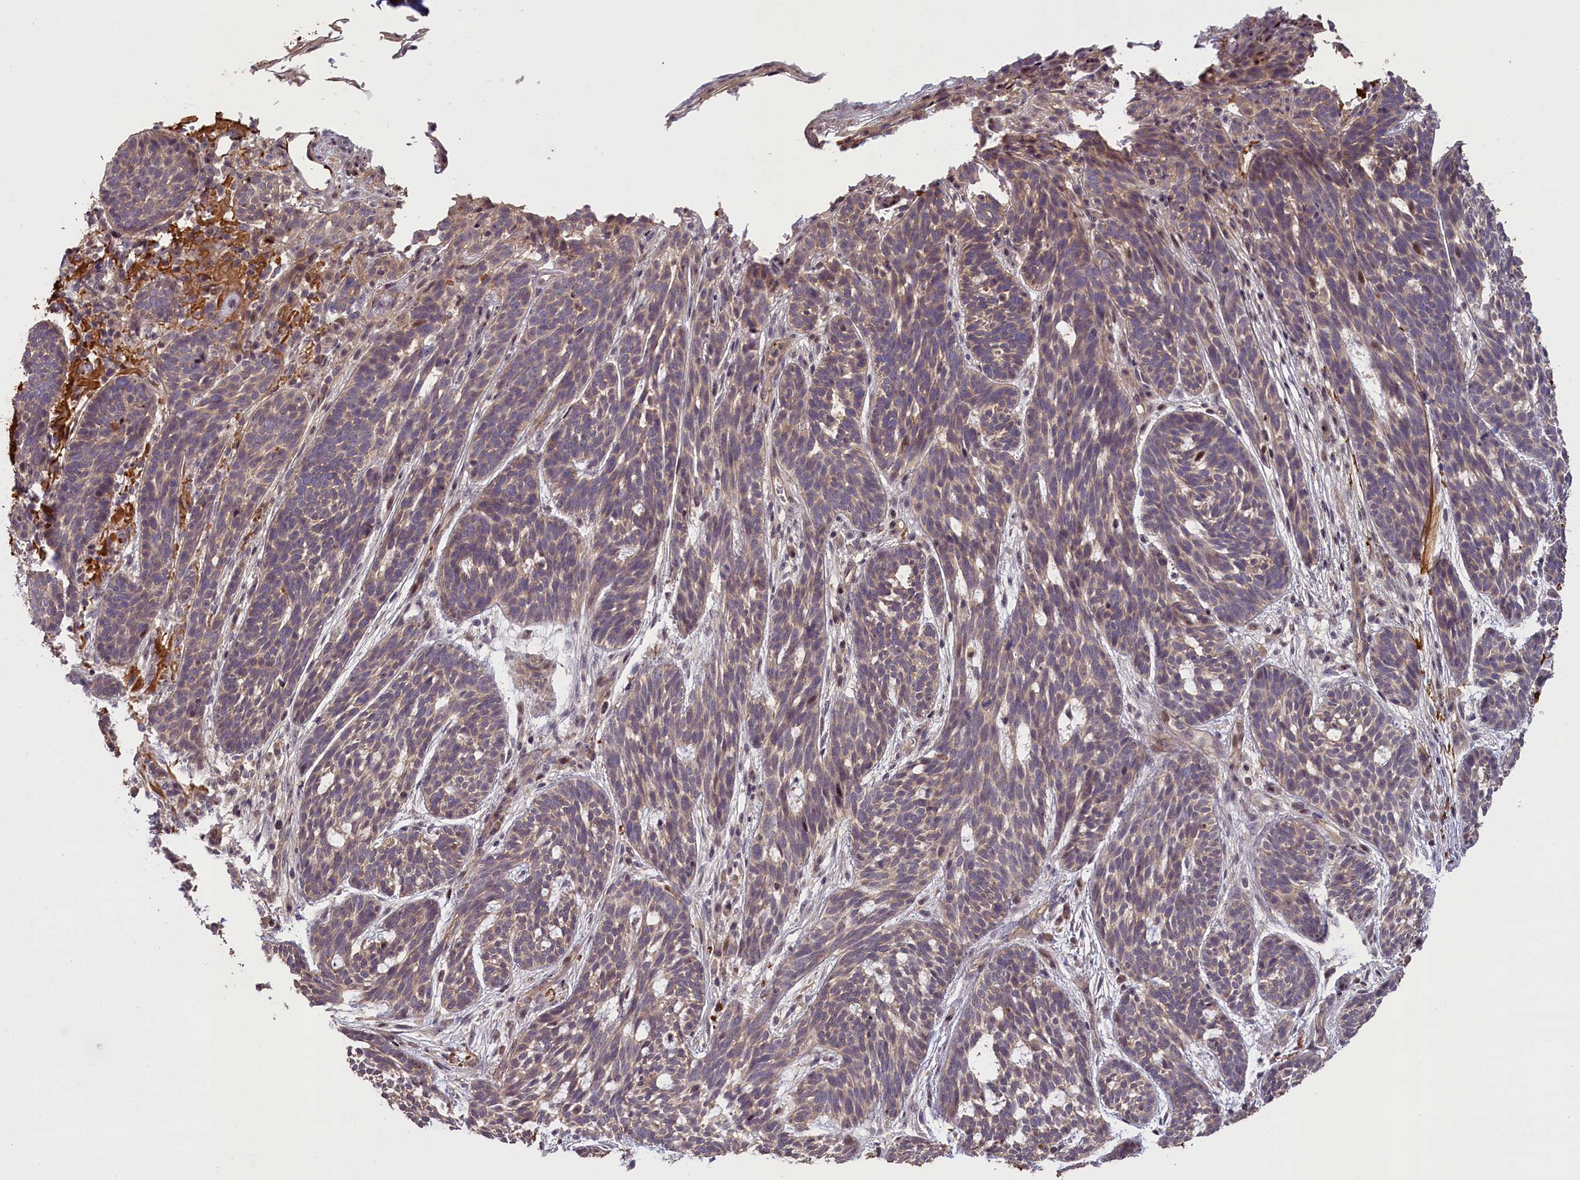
{"staining": {"intensity": "weak", "quantity": "25%-75%", "location": "cytoplasmic/membranous"}, "tissue": "skin cancer", "cell_type": "Tumor cells", "image_type": "cancer", "snomed": [{"axis": "morphology", "description": "Basal cell carcinoma"}, {"axis": "topography", "description": "Skin"}], "caption": "This is a photomicrograph of immunohistochemistry (IHC) staining of skin cancer (basal cell carcinoma), which shows weak positivity in the cytoplasmic/membranous of tumor cells.", "gene": "FUZ", "patient": {"sex": "male", "age": 71}}